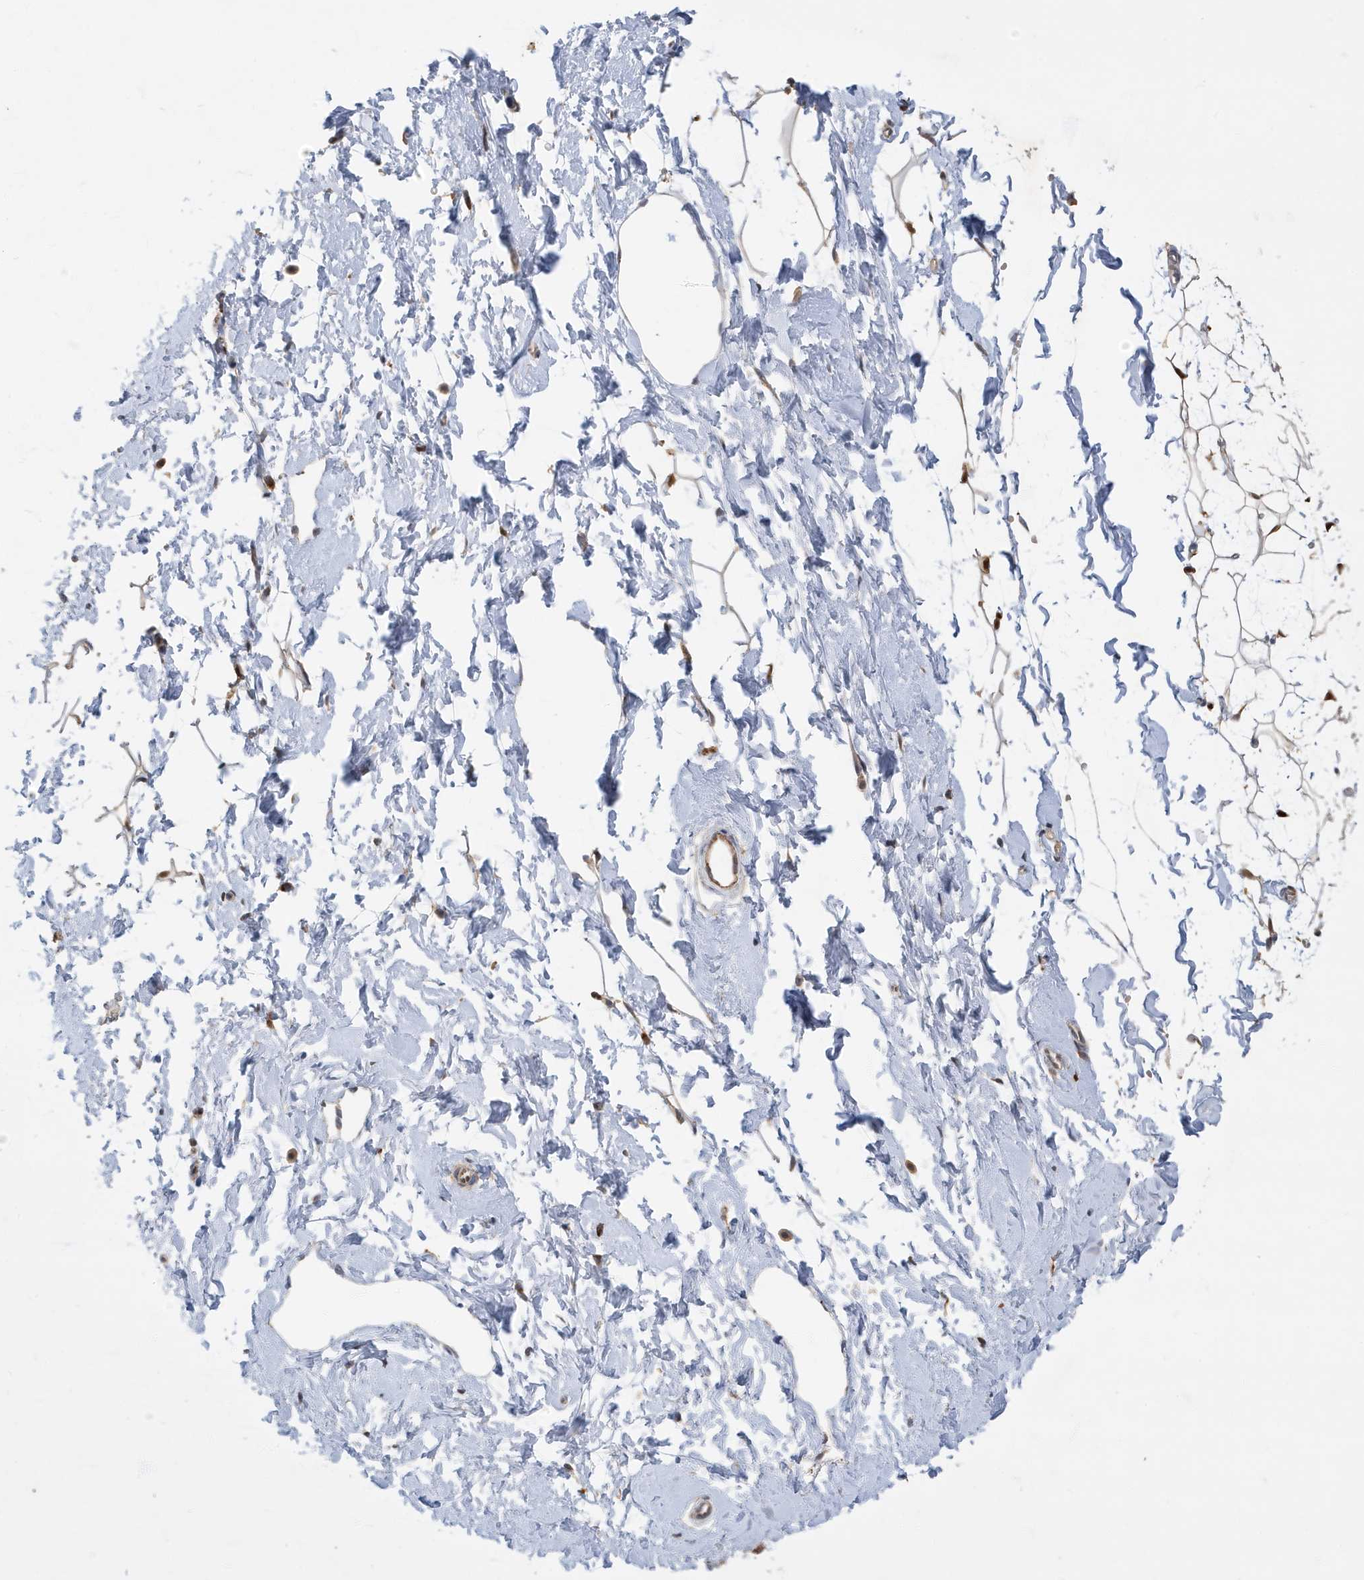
{"staining": {"intensity": "weak", "quantity": "25%-75%", "location": "cytoplasmic/membranous"}, "tissue": "adipose tissue", "cell_type": "Adipocytes", "image_type": "normal", "snomed": [{"axis": "morphology", "description": "Normal tissue, NOS"}, {"axis": "topography", "description": "Breast"}], "caption": "Normal adipose tissue reveals weak cytoplasmic/membranous expression in about 25%-75% of adipocytes.", "gene": "ZNF507", "patient": {"sex": "female", "age": 23}}